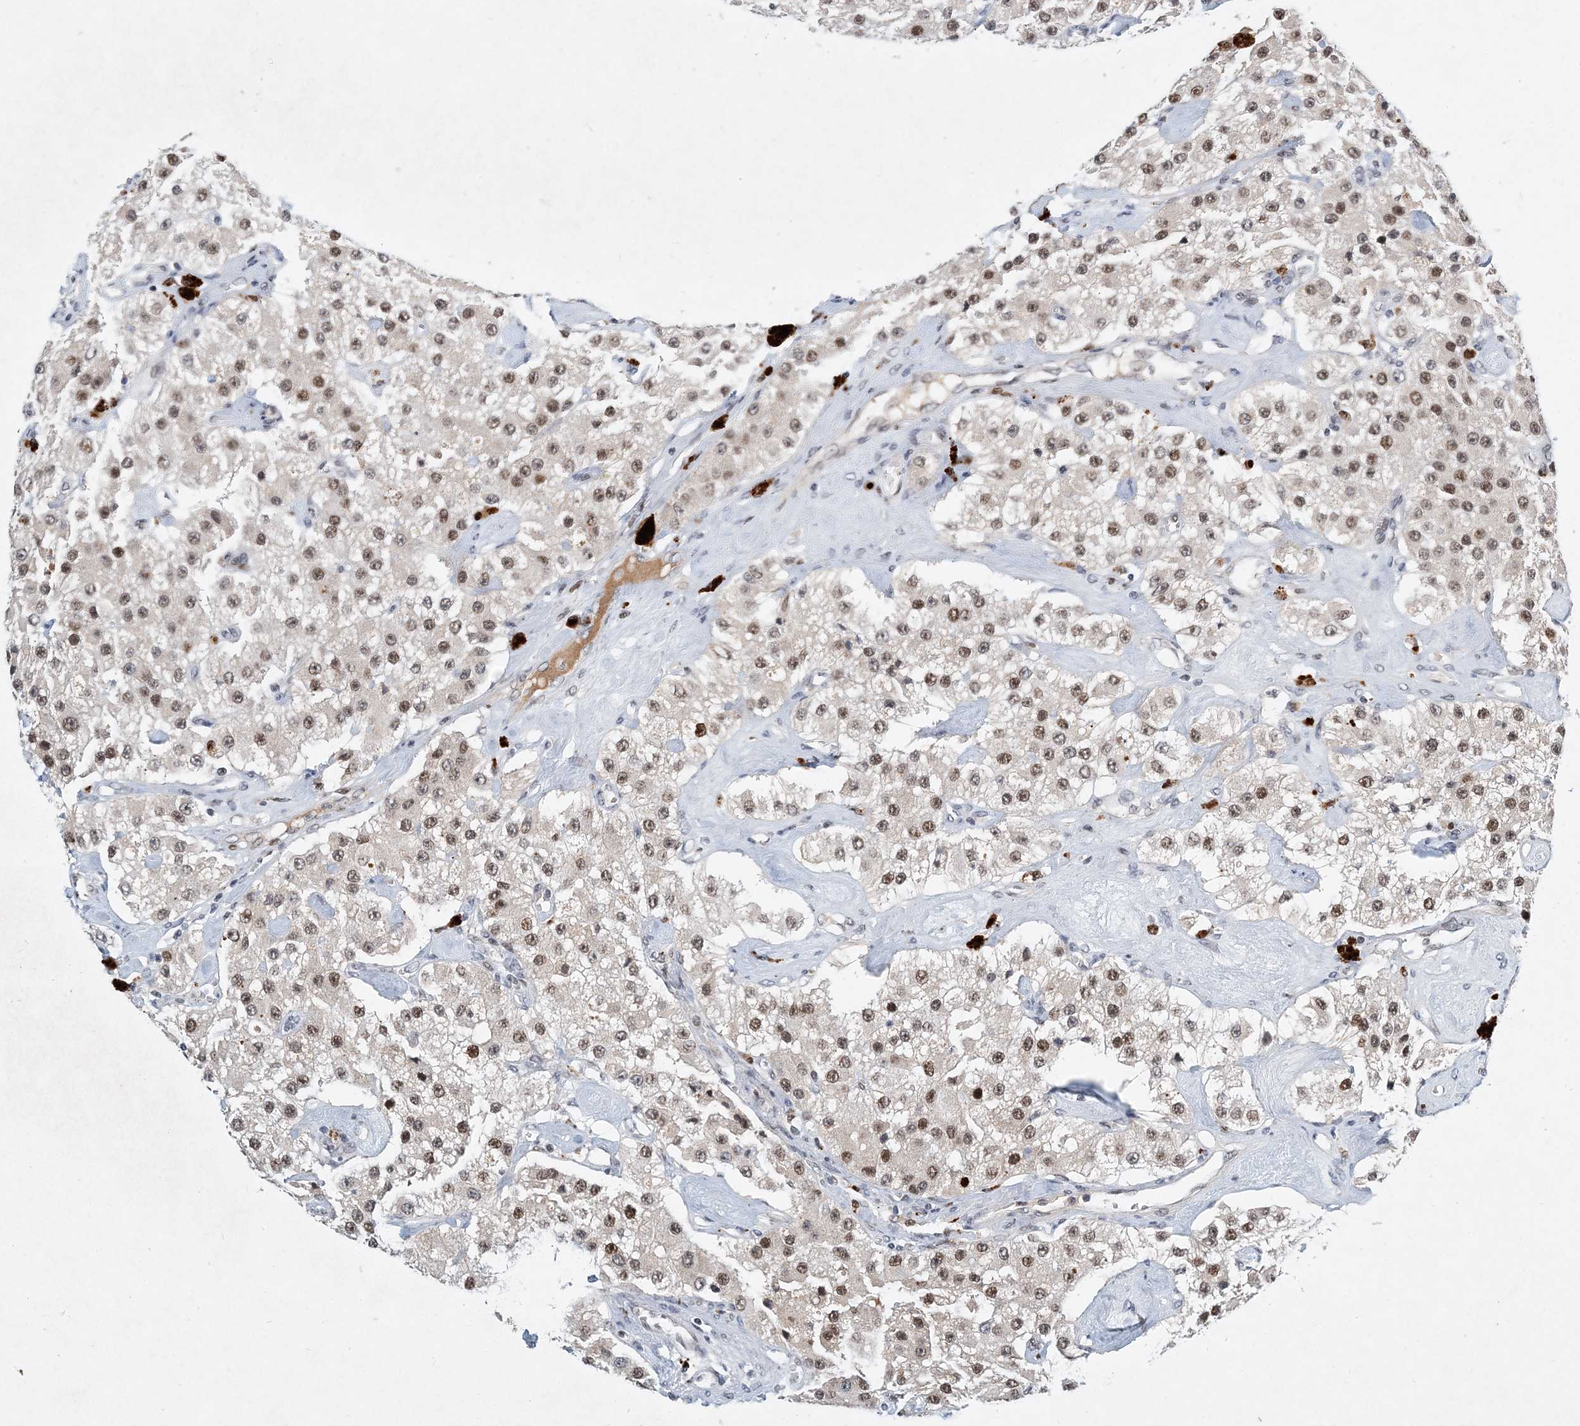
{"staining": {"intensity": "weak", "quantity": ">75%", "location": "nuclear"}, "tissue": "carcinoid", "cell_type": "Tumor cells", "image_type": "cancer", "snomed": [{"axis": "morphology", "description": "Carcinoid, malignant, NOS"}, {"axis": "topography", "description": "Pancreas"}], "caption": "Approximately >75% of tumor cells in carcinoid demonstrate weak nuclear protein positivity as visualized by brown immunohistochemical staining.", "gene": "KPNA4", "patient": {"sex": "male", "age": 41}}